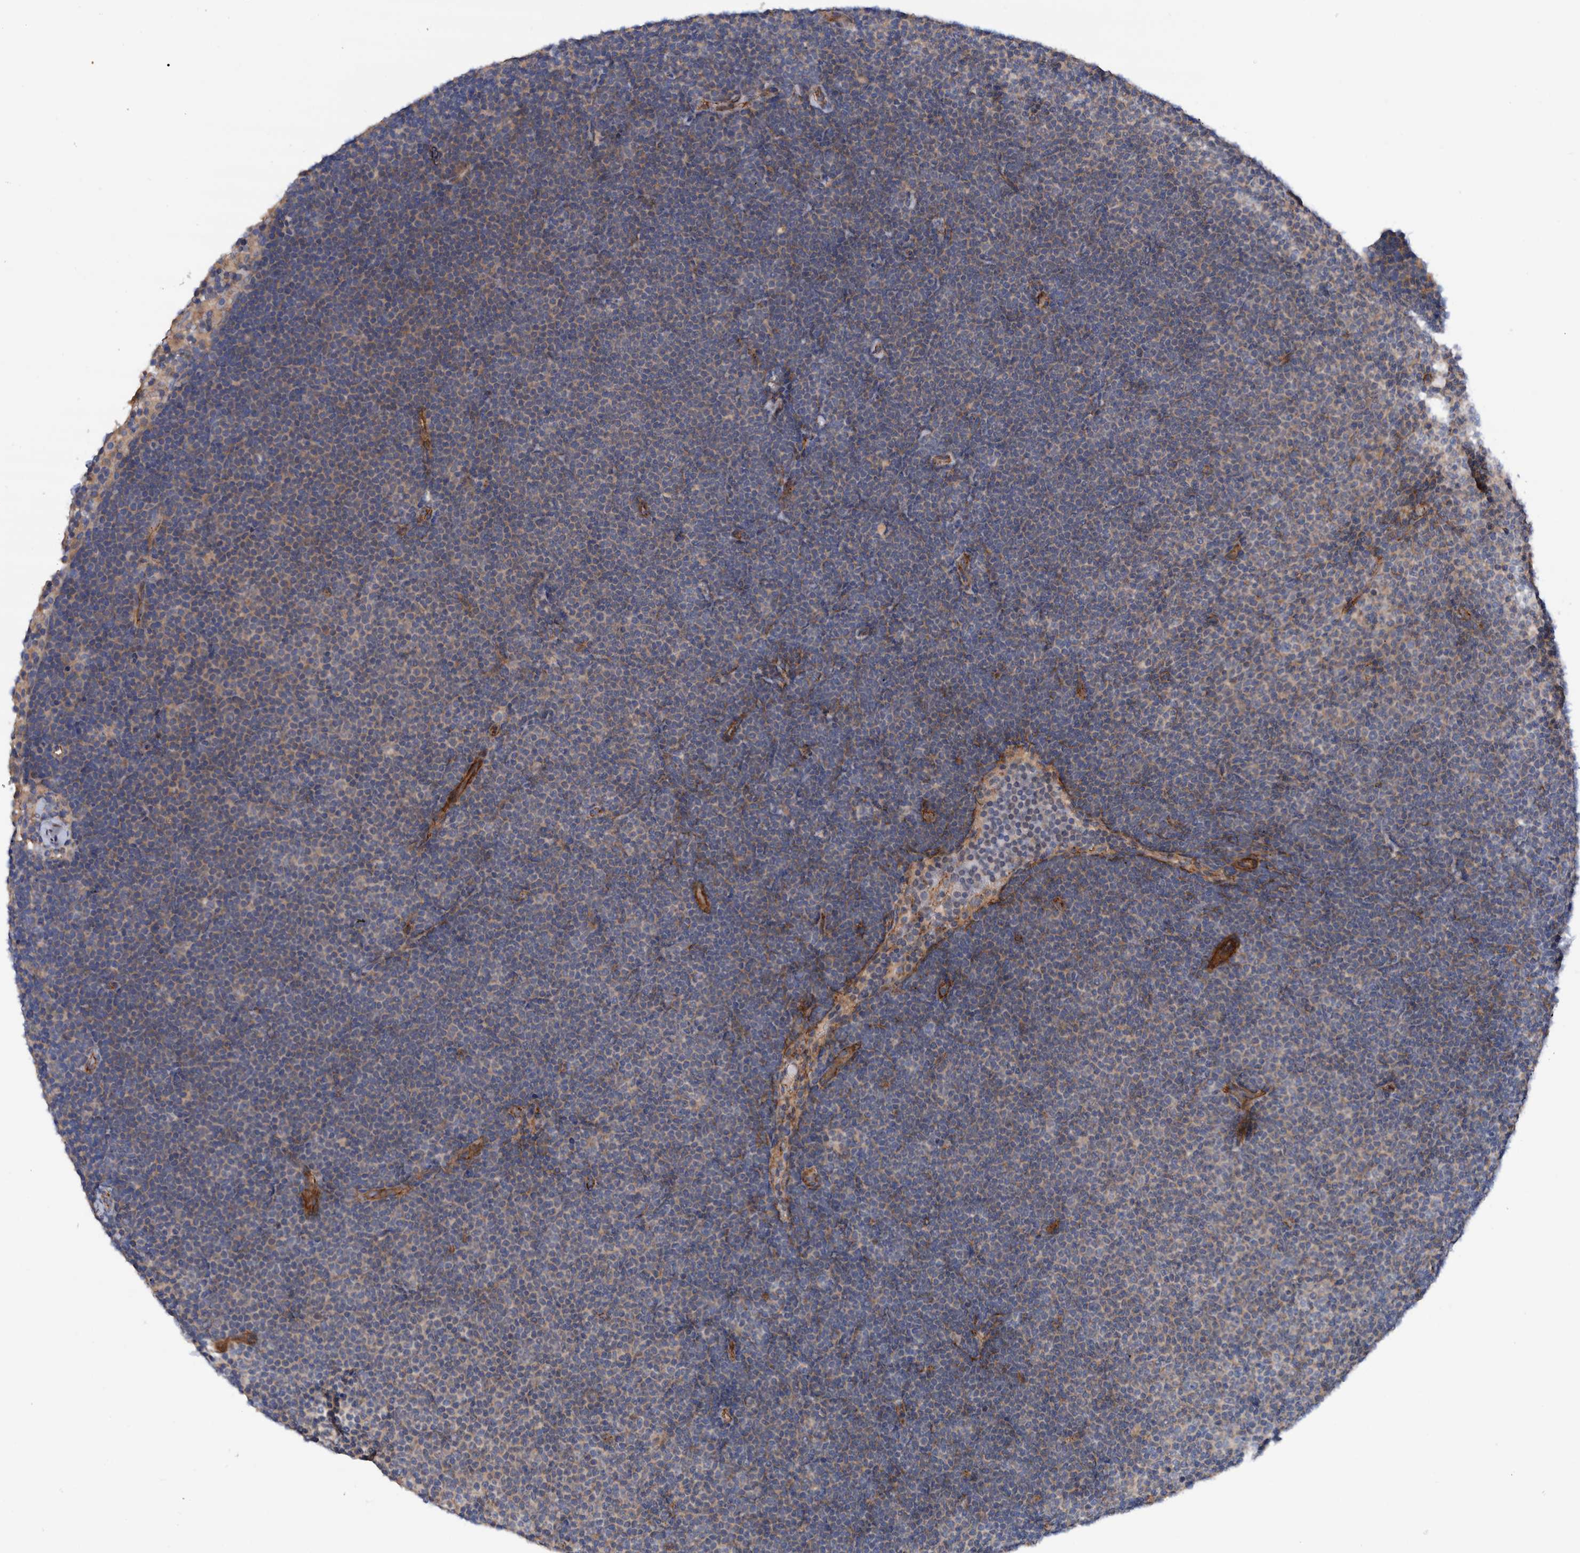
{"staining": {"intensity": "weak", "quantity": "<25%", "location": "cytoplasmic/membranous"}, "tissue": "lymphoma", "cell_type": "Tumor cells", "image_type": "cancer", "snomed": [{"axis": "morphology", "description": "Malignant lymphoma, non-Hodgkin's type, Low grade"}, {"axis": "topography", "description": "Lymph node"}], "caption": "Protein analysis of malignant lymphoma, non-Hodgkin's type (low-grade) exhibits no significant staining in tumor cells. (IHC, brightfield microscopy, high magnification).", "gene": "SLC25A10", "patient": {"sex": "female", "age": 53}}